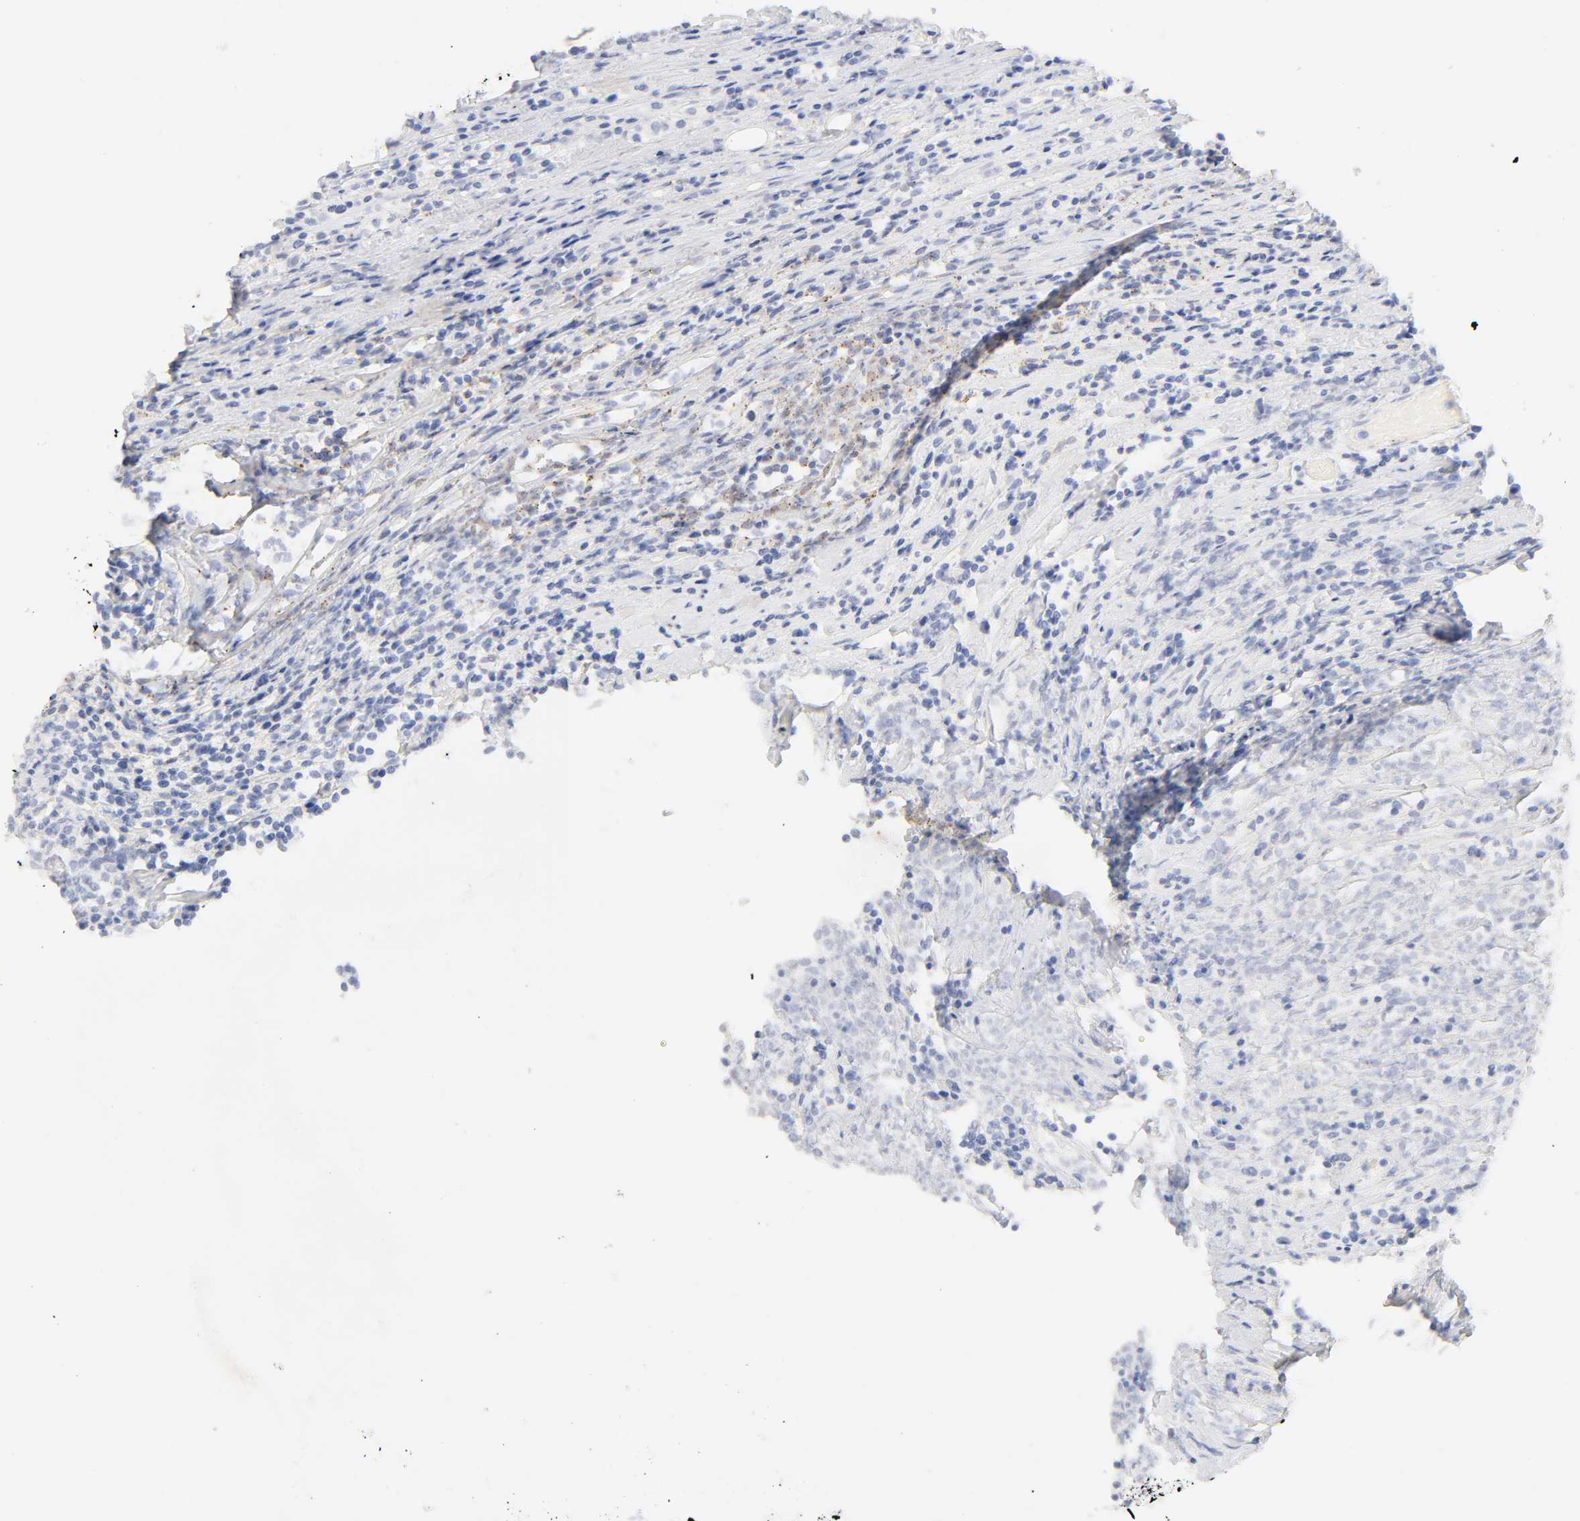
{"staining": {"intensity": "negative", "quantity": "none", "location": "none"}, "tissue": "lymphoma", "cell_type": "Tumor cells", "image_type": "cancer", "snomed": [{"axis": "morphology", "description": "Malignant lymphoma, non-Hodgkin's type, High grade"}, {"axis": "topography", "description": "Lymph node"}], "caption": "IHC of human lymphoma exhibits no staining in tumor cells.", "gene": "CYP4B1", "patient": {"sex": "female", "age": 73}}